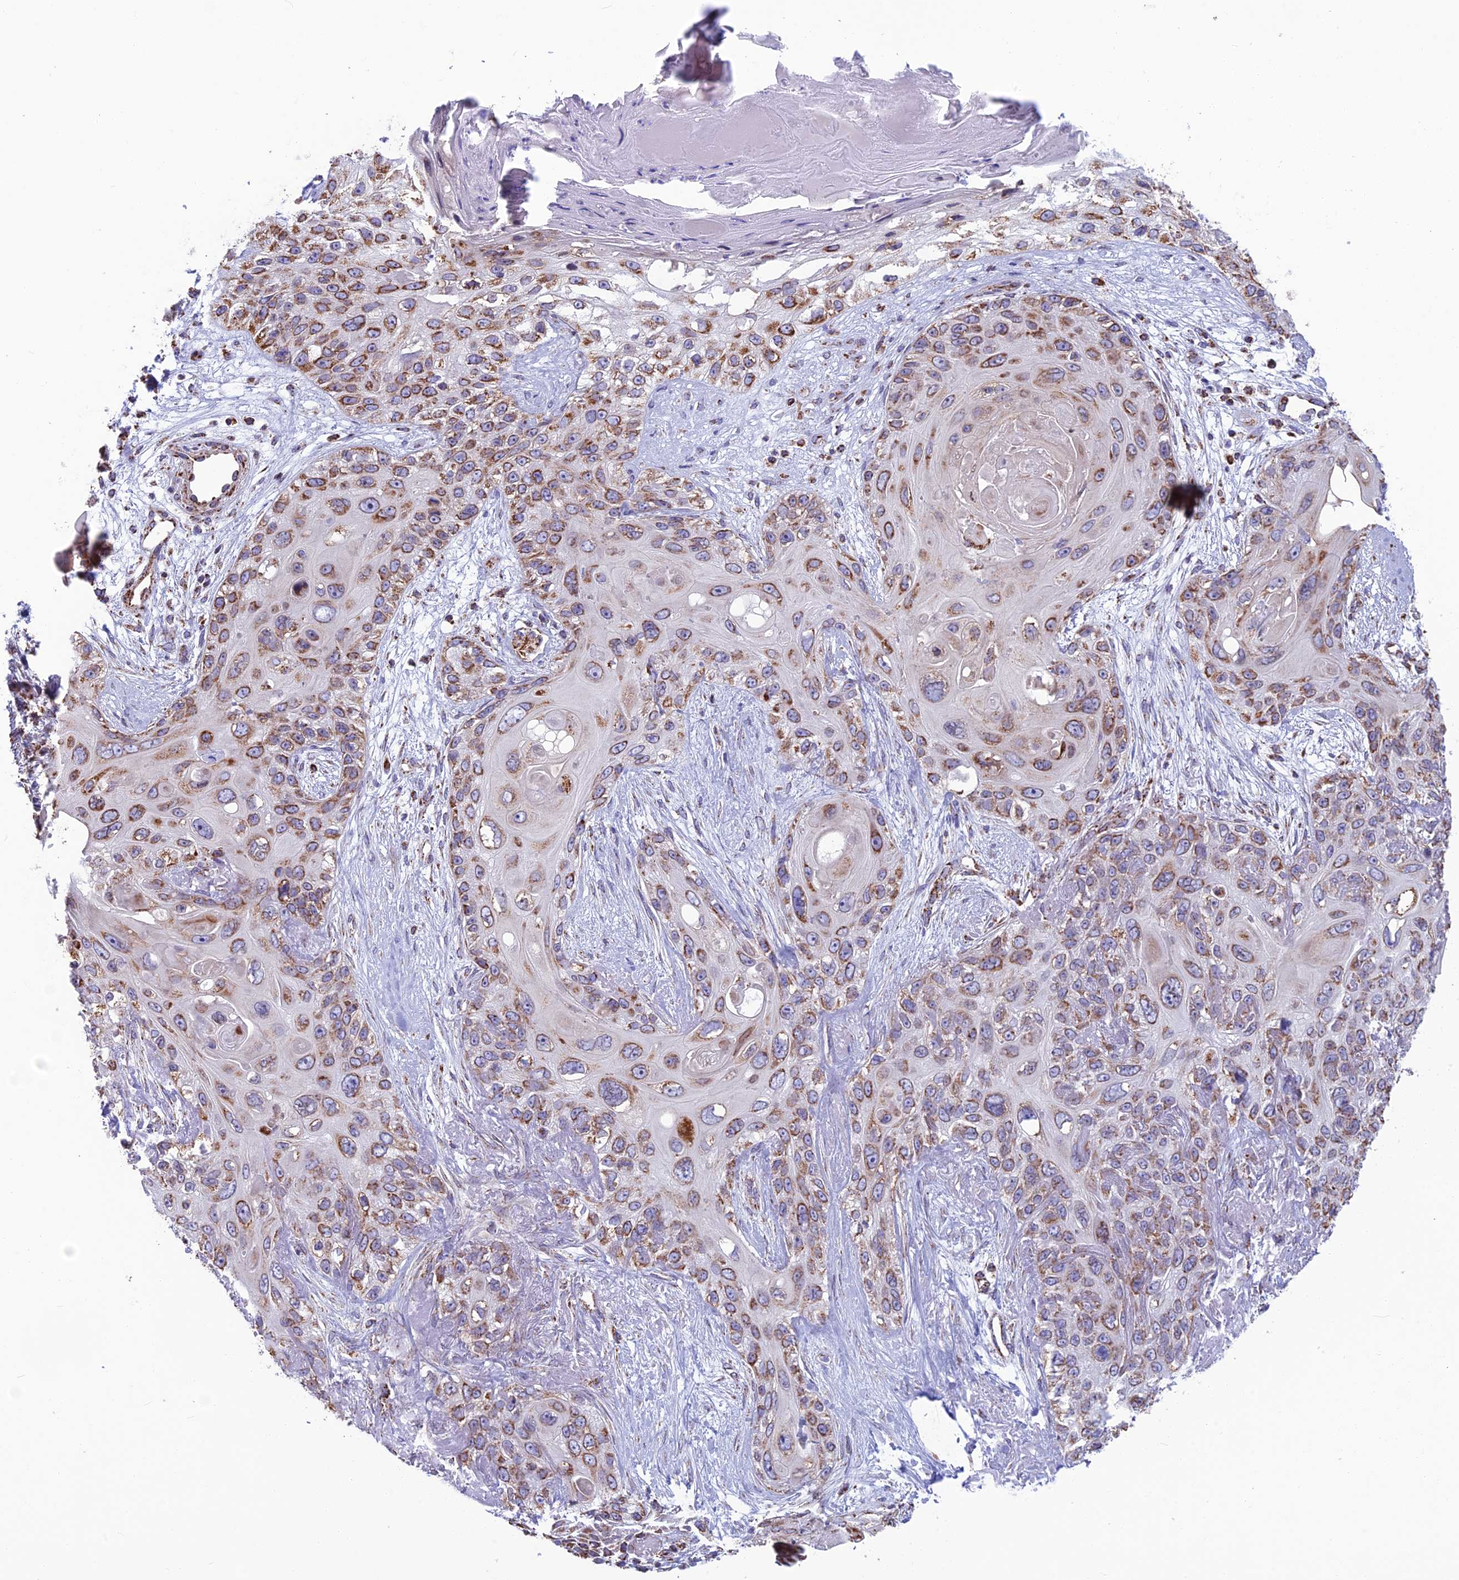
{"staining": {"intensity": "moderate", "quantity": ">75%", "location": "cytoplasmic/membranous"}, "tissue": "skin cancer", "cell_type": "Tumor cells", "image_type": "cancer", "snomed": [{"axis": "morphology", "description": "Normal tissue, NOS"}, {"axis": "morphology", "description": "Squamous cell carcinoma, NOS"}, {"axis": "topography", "description": "Skin"}], "caption": "Protein analysis of squamous cell carcinoma (skin) tissue displays moderate cytoplasmic/membranous staining in approximately >75% of tumor cells.", "gene": "CS", "patient": {"sex": "male", "age": 72}}